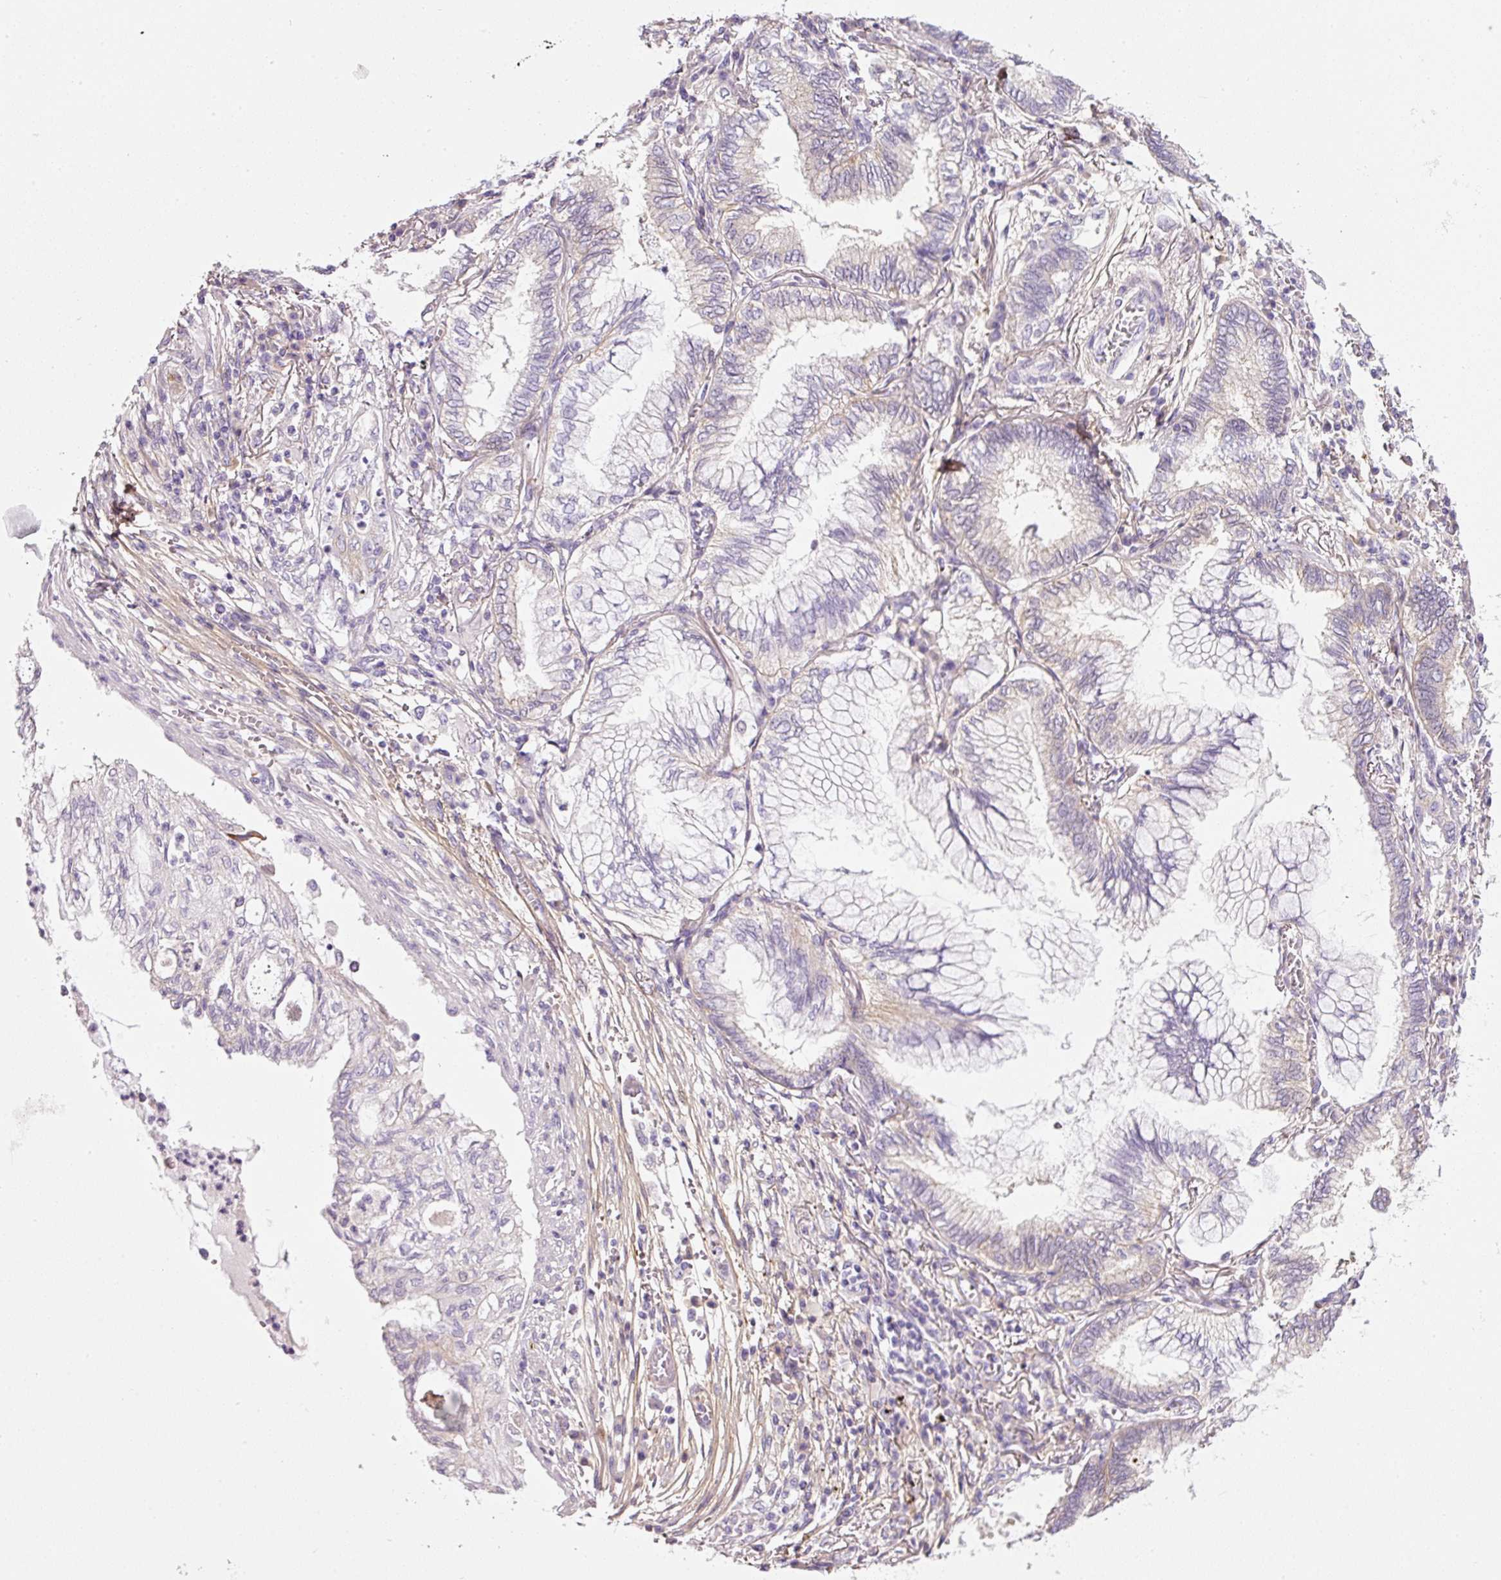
{"staining": {"intensity": "negative", "quantity": "none", "location": "none"}, "tissue": "lung cancer", "cell_type": "Tumor cells", "image_type": "cancer", "snomed": [{"axis": "morphology", "description": "Adenocarcinoma, NOS"}, {"axis": "topography", "description": "Lung"}], "caption": "High power microscopy histopathology image of an immunohistochemistry micrograph of lung cancer, revealing no significant positivity in tumor cells.", "gene": "SOS2", "patient": {"sex": "female", "age": 70}}